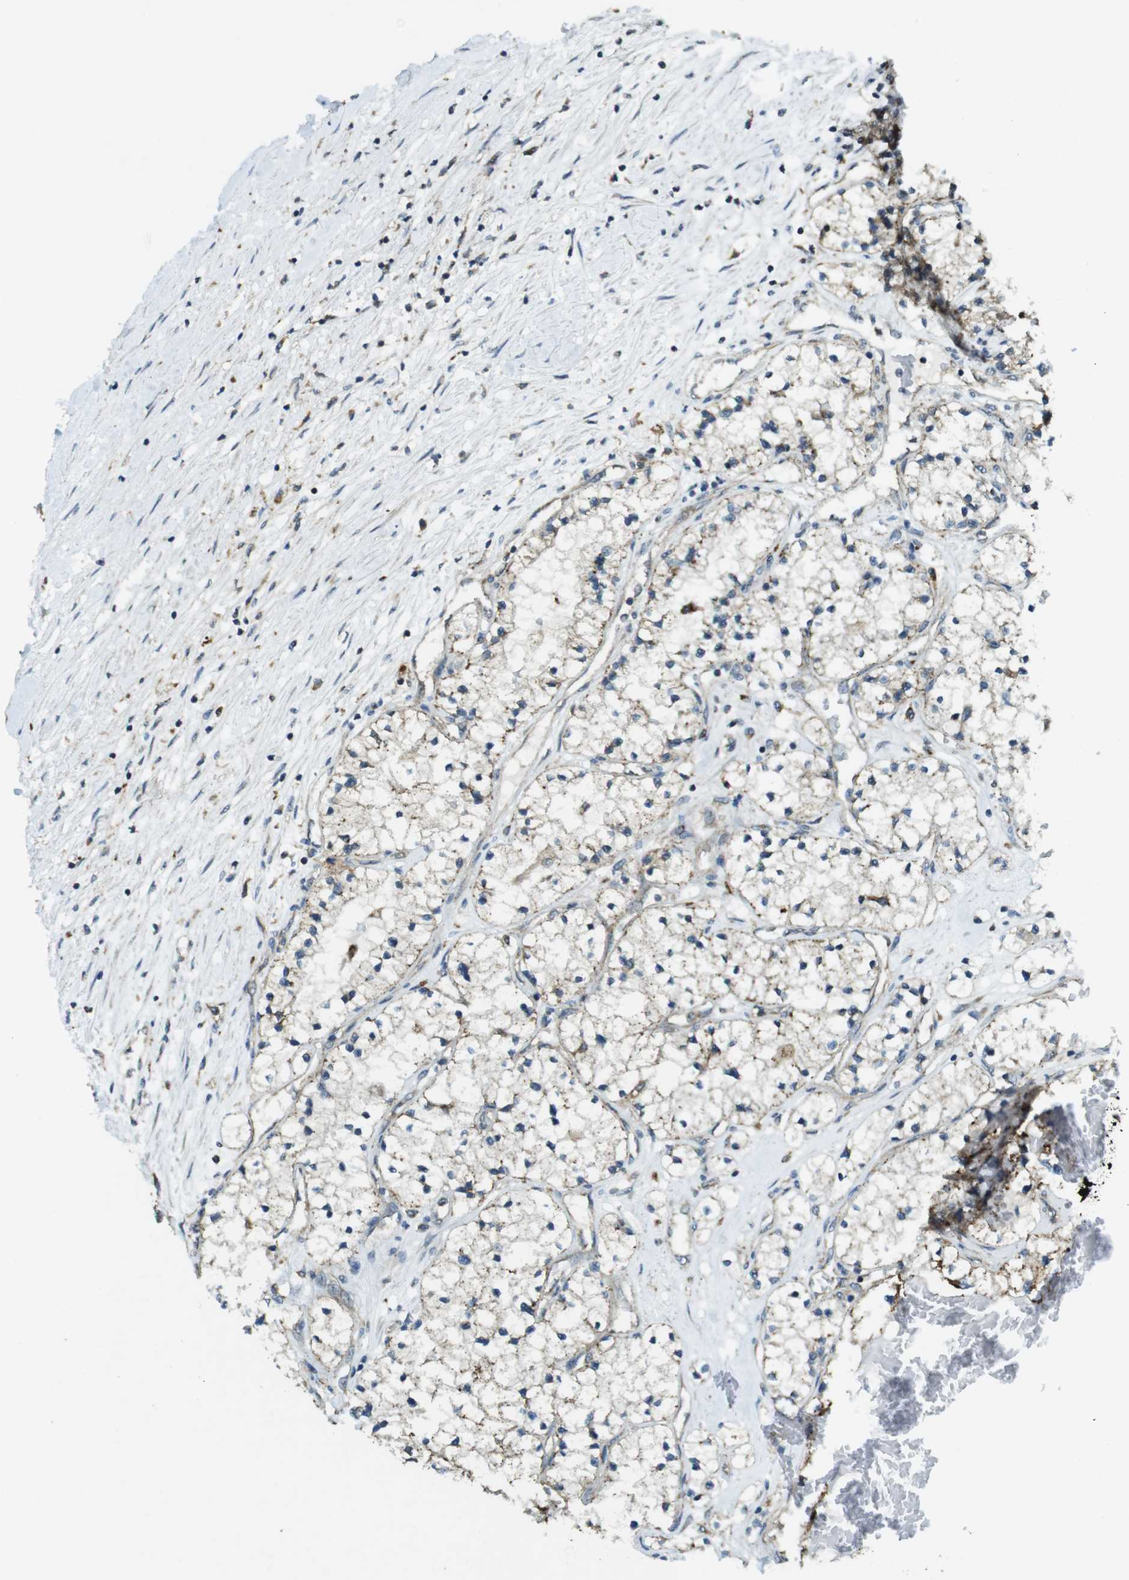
{"staining": {"intensity": "weak", "quantity": ">75%", "location": "cytoplasmic/membranous"}, "tissue": "renal cancer", "cell_type": "Tumor cells", "image_type": "cancer", "snomed": [{"axis": "morphology", "description": "Adenocarcinoma, NOS"}, {"axis": "topography", "description": "Kidney"}], "caption": "Tumor cells exhibit low levels of weak cytoplasmic/membranous staining in approximately >75% of cells in human renal cancer (adenocarcinoma).", "gene": "BRI3BP", "patient": {"sex": "male", "age": 68}}